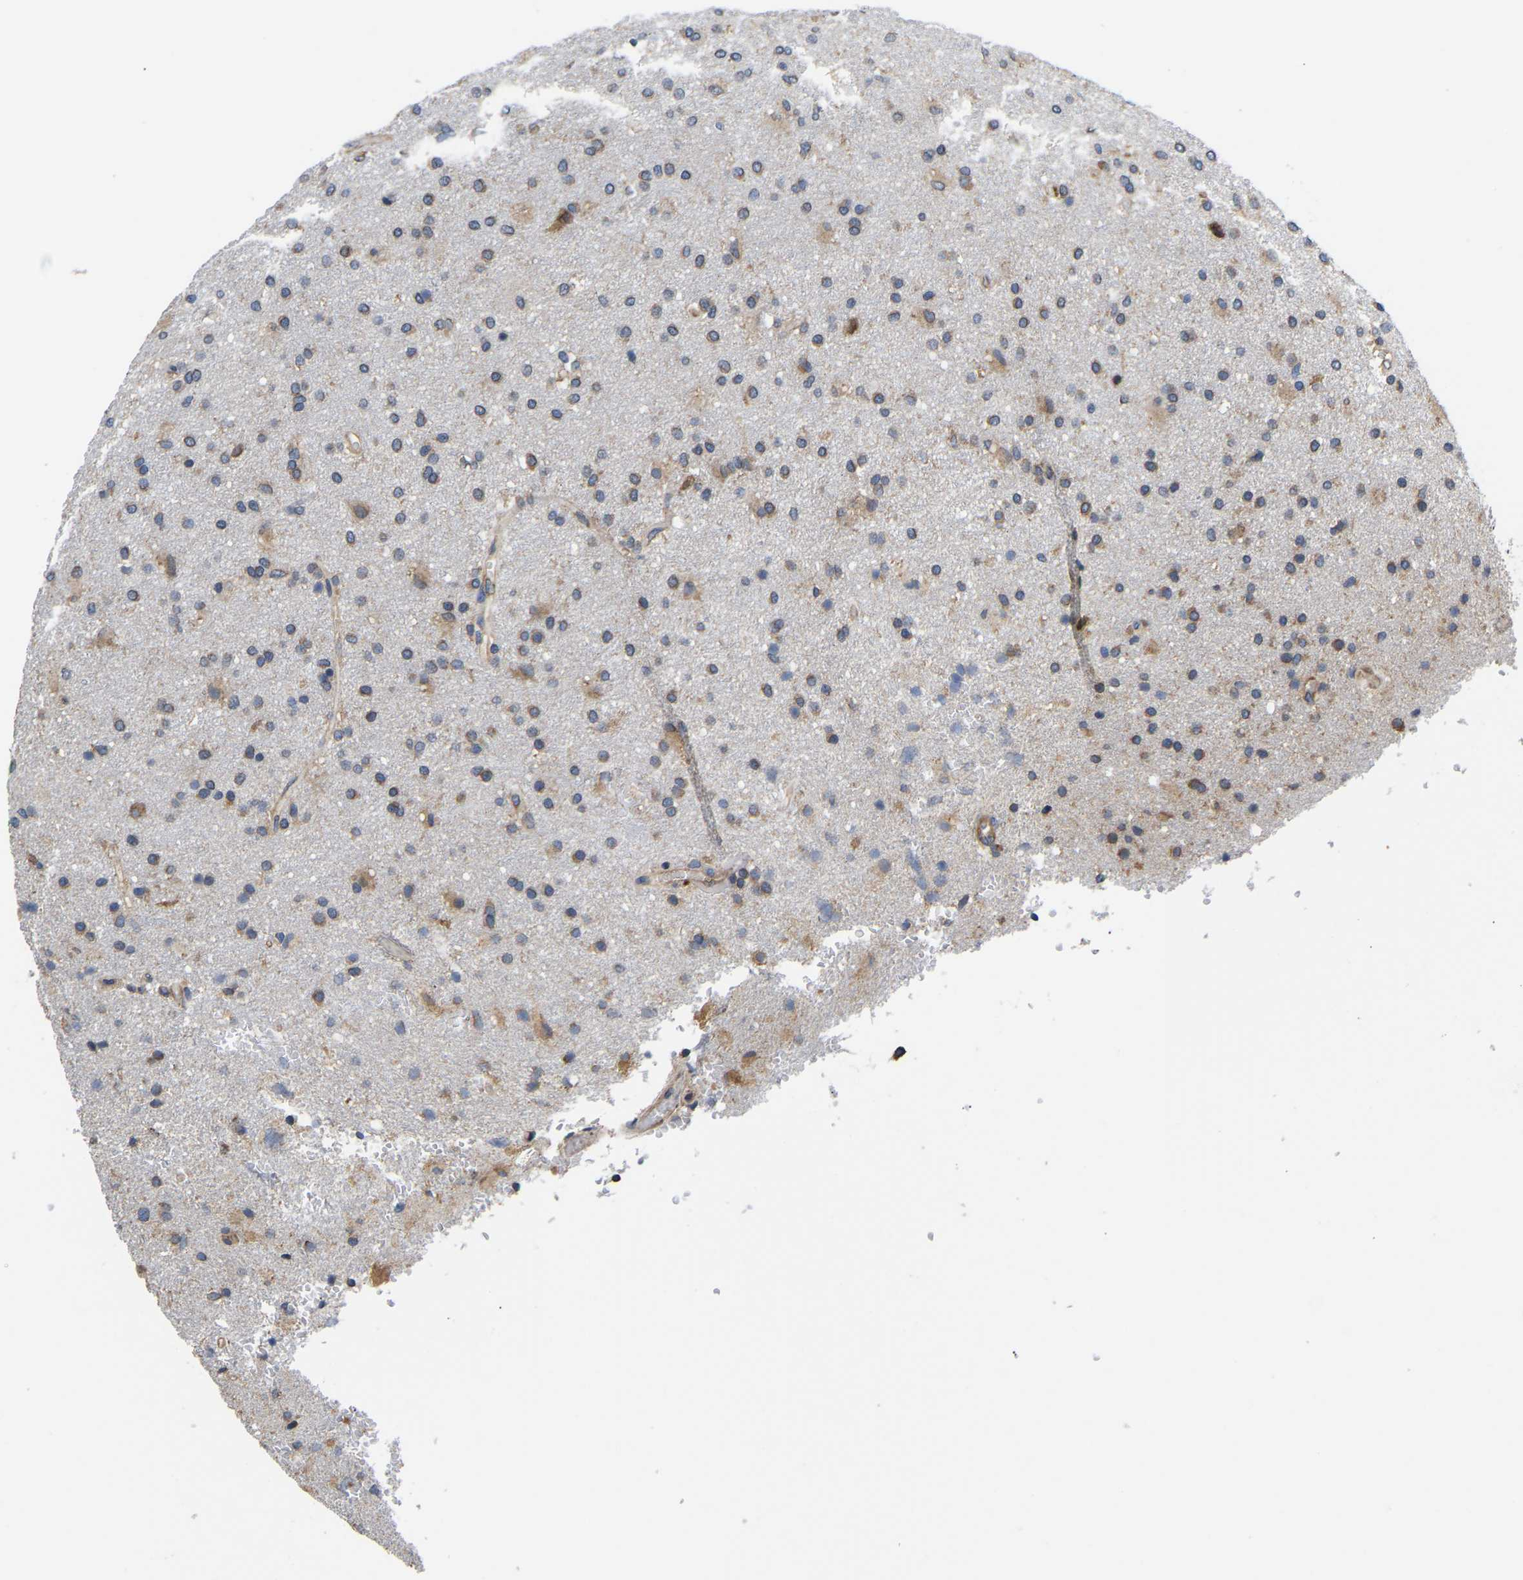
{"staining": {"intensity": "weak", "quantity": "25%-75%", "location": "cytoplasmic/membranous"}, "tissue": "glioma", "cell_type": "Tumor cells", "image_type": "cancer", "snomed": [{"axis": "morphology", "description": "Glioma, malignant, High grade"}, {"axis": "topography", "description": "Brain"}], "caption": "Immunohistochemistry (IHC) (DAB (3,3'-diaminobenzidine)) staining of malignant high-grade glioma reveals weak cytoplasmic/membranous protein expression in approximately 25%-75% of tumor cells.", "gene": "AIMP2", "patient": {"sex": "male", "age": 72}}